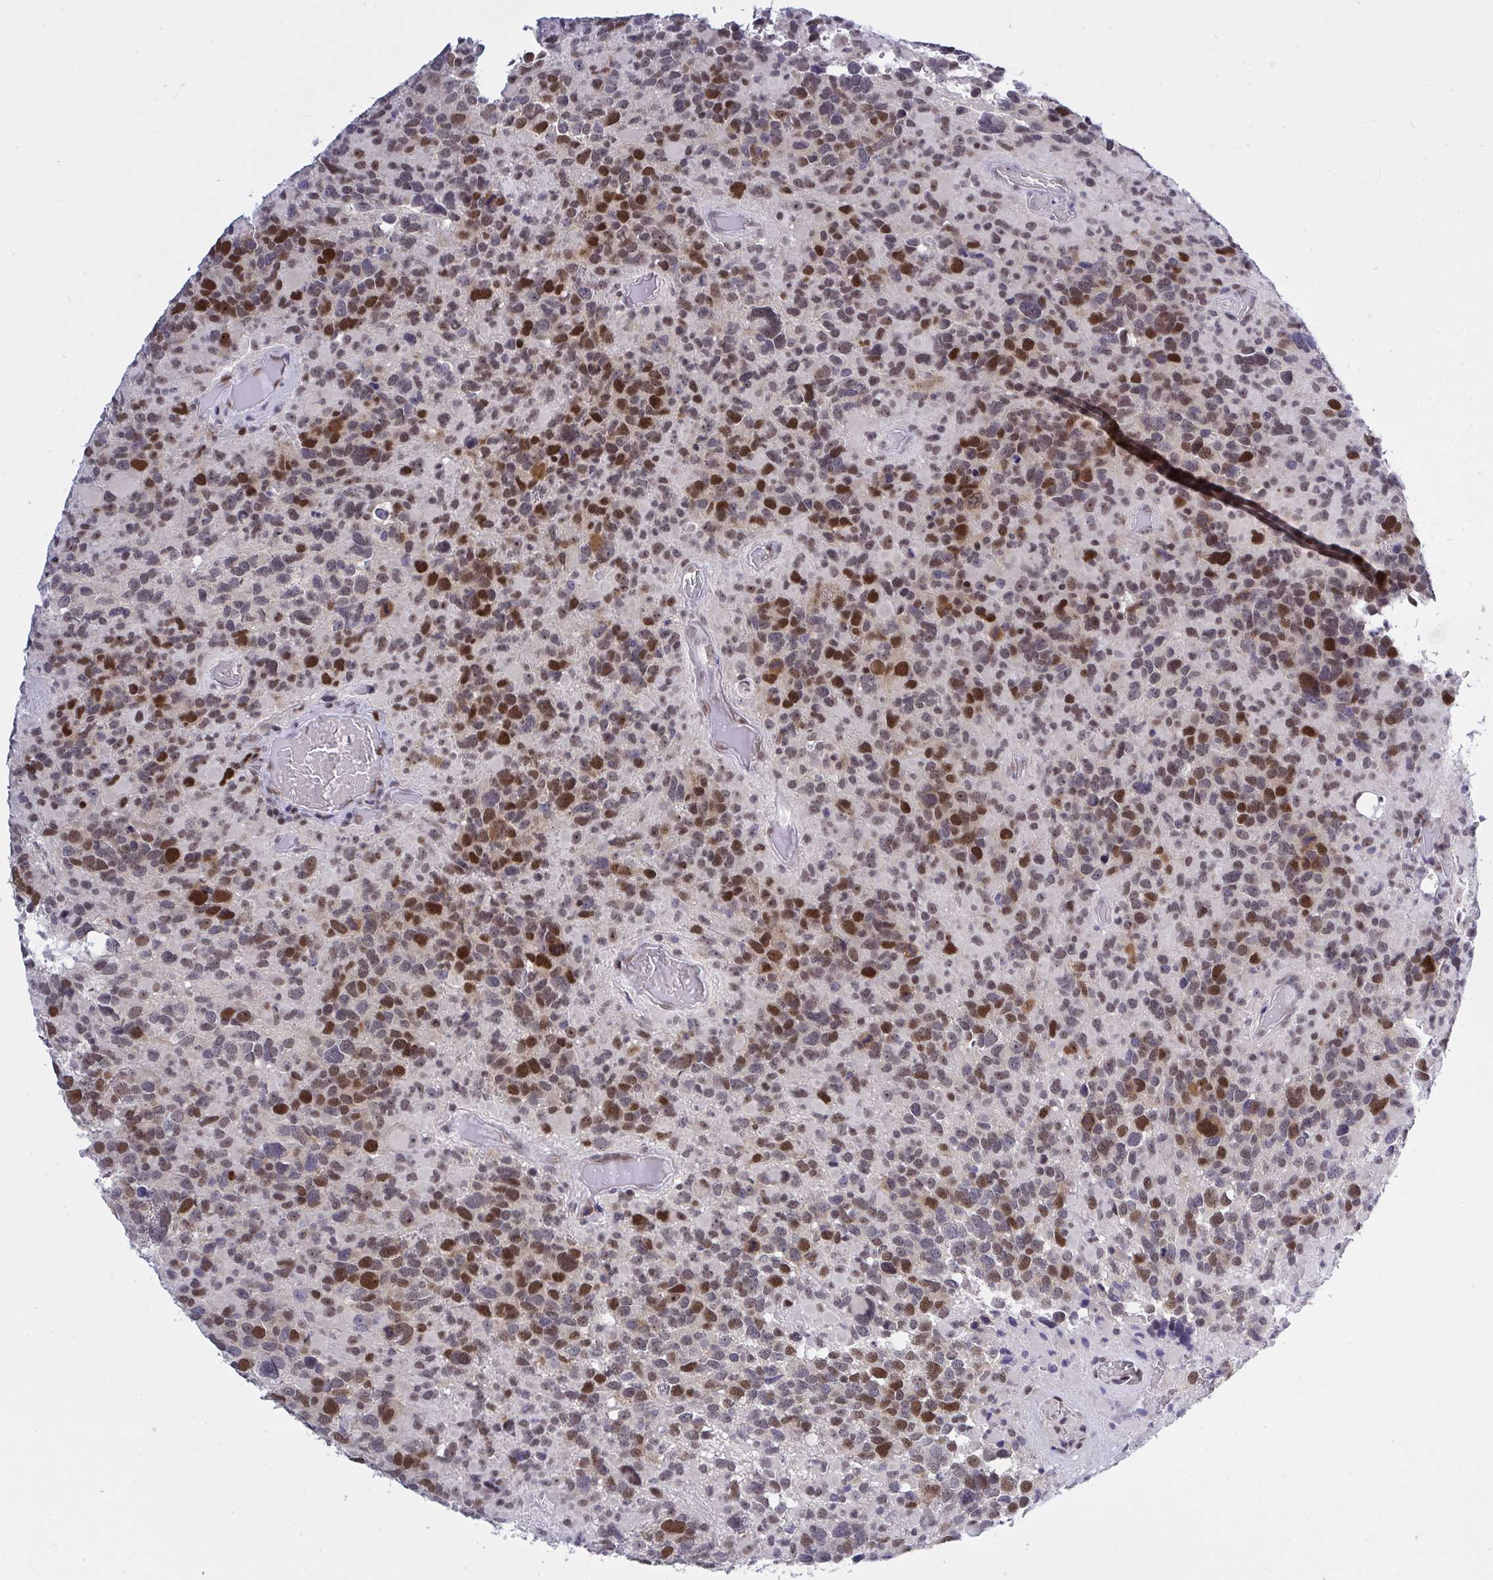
{"staining": {"intensity": "strong", "quantity": "<25%", "location": "nuclear"}, "tissue": "glioma", "cell_type": "Tumor cells", "image_type": "cancer", "snomed": [{"axis": "morphology", "description": "Glioma, malignant, High grade"}, {"axis": "topography", "description": "Brain"}], "caption": "Tumor cells show medium levels of strong nuclear positivity in approximately <25% of cells in glioma.", "gene": "RFC4", "patient": {"sex": "female", "age": 40}}